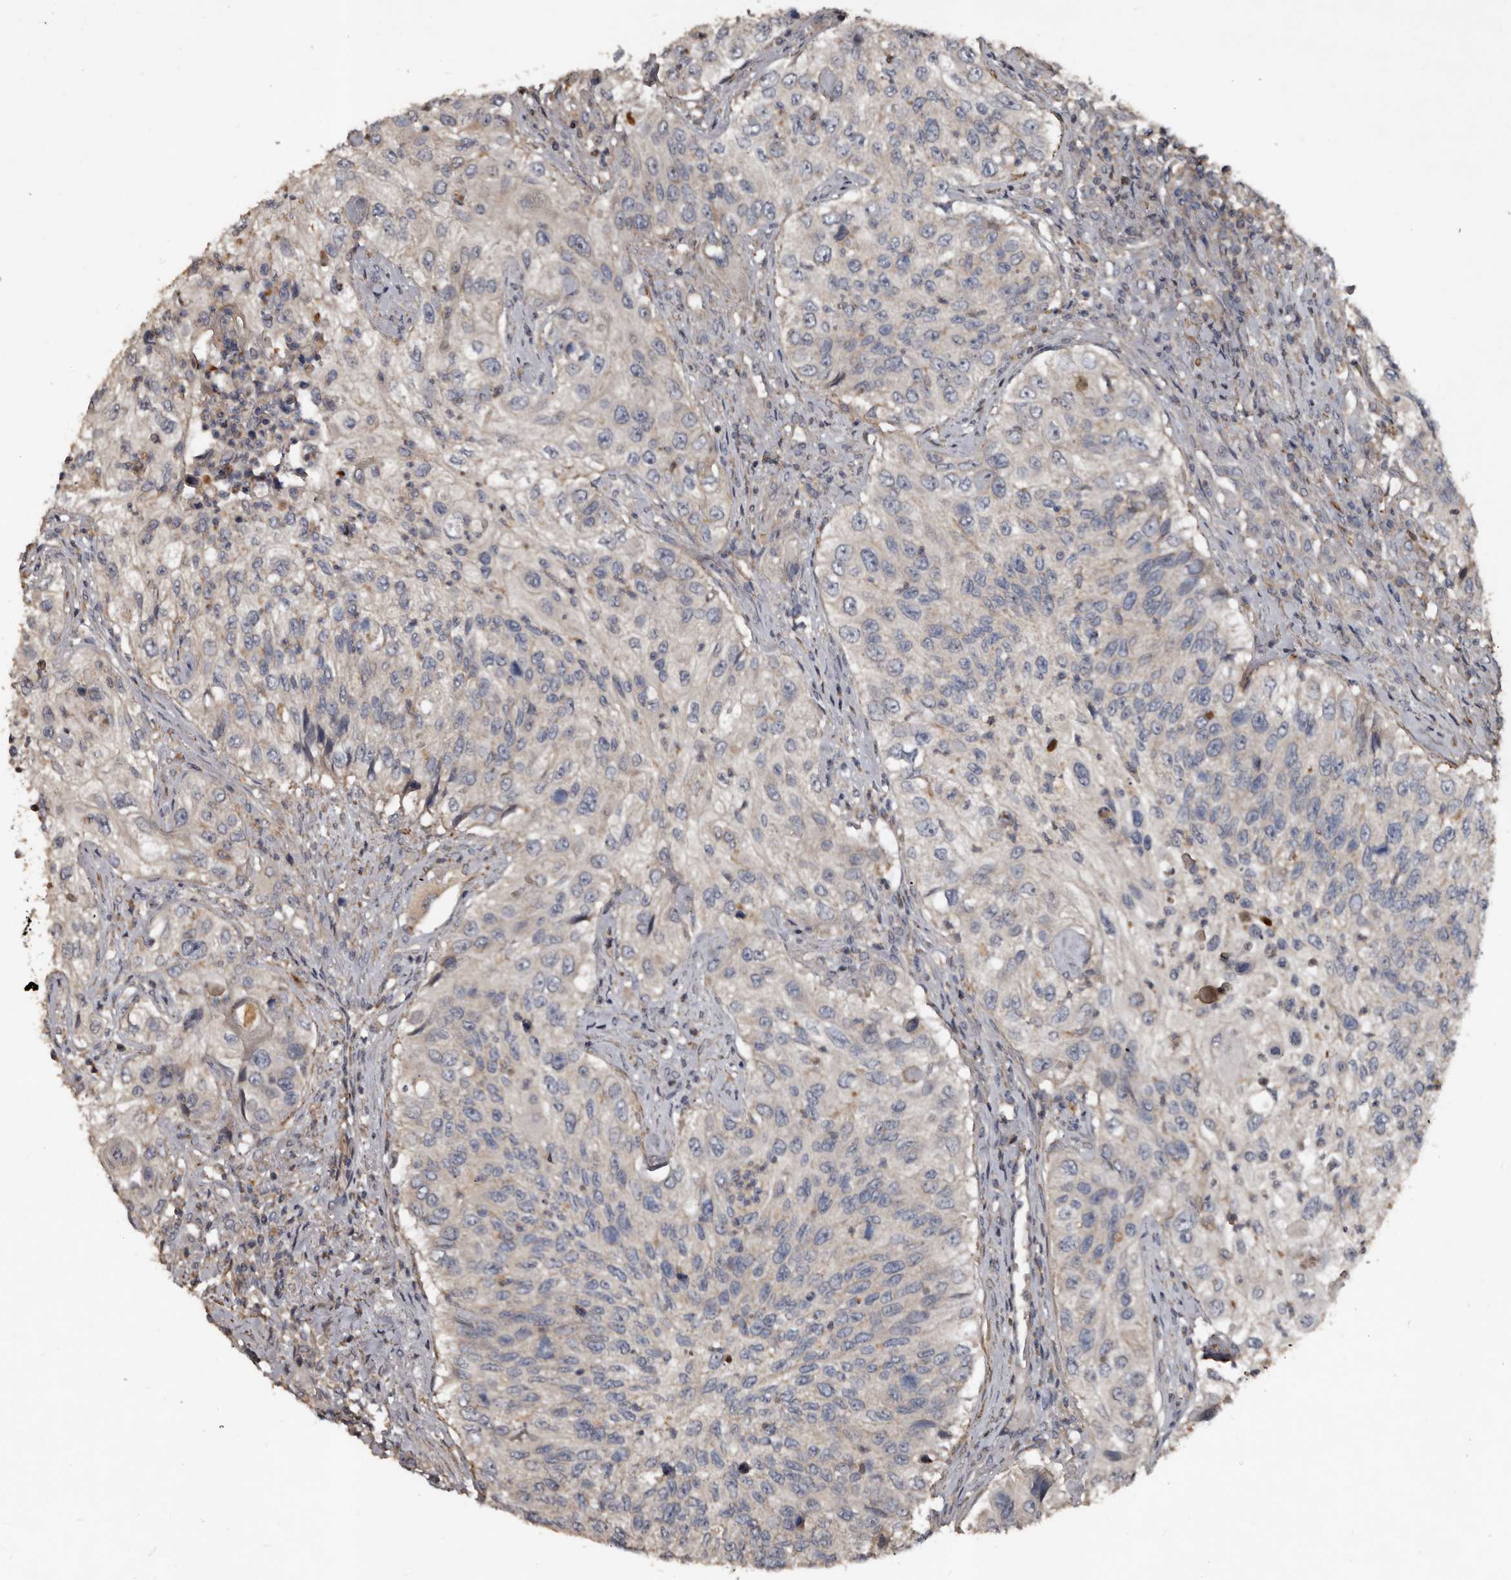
{"staining": {"intensity": "negative", "quantity": "none", "location": "none"}, "tissue": "urothelial cancer", "cell_type": "Tumor cells", "image_type": "cancer", "snomed": [{"axis": "morphology", "description": "Urothelial carcinoma, High grade"}, {"axis": "topography", "description": "Urinary bladder"}], "caption": "High magnification brightfield microscopy of urothelial carcinoma (high-grade) stained with DAB (brown) and counterstained with hematoxylin (blue): tumor cells show no significant staining. (DAB (3,3'-diaminobenzidine) IHC with hematoxylin counter stain).", "gene": "GREB1", "patient": {"sex": "female", "age": 60}}